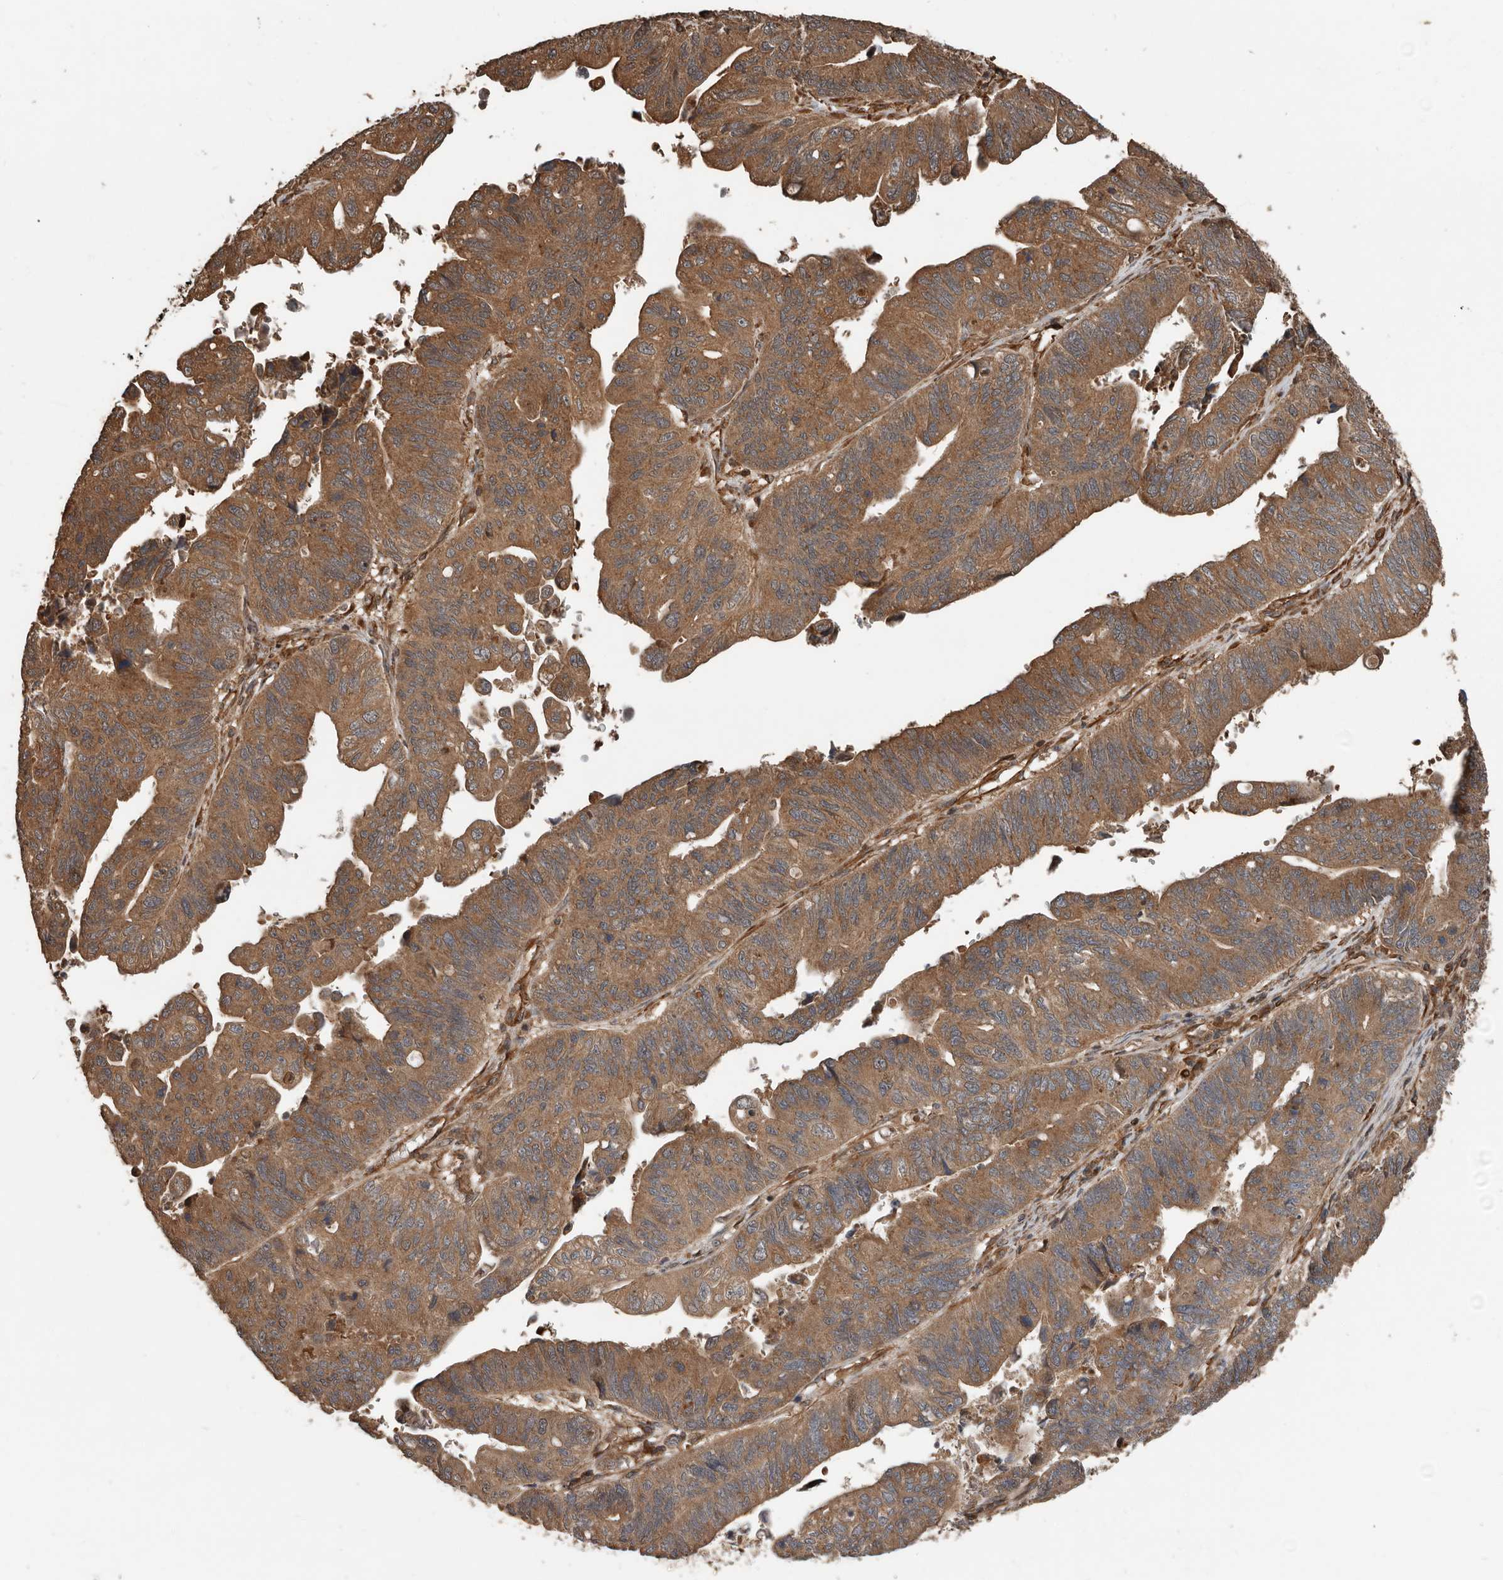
{"staining": {"intensity": "moderate", "quantity": ">75%", "location": "cytoplasmic/membranous"}, "tissue": "stomach cancer", "cell_type": "Tumor cells", "image_type": "cancer", "snomed": [{"axis": "morphology", "description": "Adenocarcinoma, NOS"}, {"axis": "topography", "description": "Stomach"}], "caption": "A brown stain shows moderate cytoplasmic/membranous positivity of a protein in human stomach cancer tumor cells. The protein of interest is stained brown, and the nuclei are stained in blue (DAB (3,3'-diaminobenzidine) IHC with brightfield microscopy, high magnification).", "gene": "YOD1", "patient": {"sex": "male", "age": 59}}